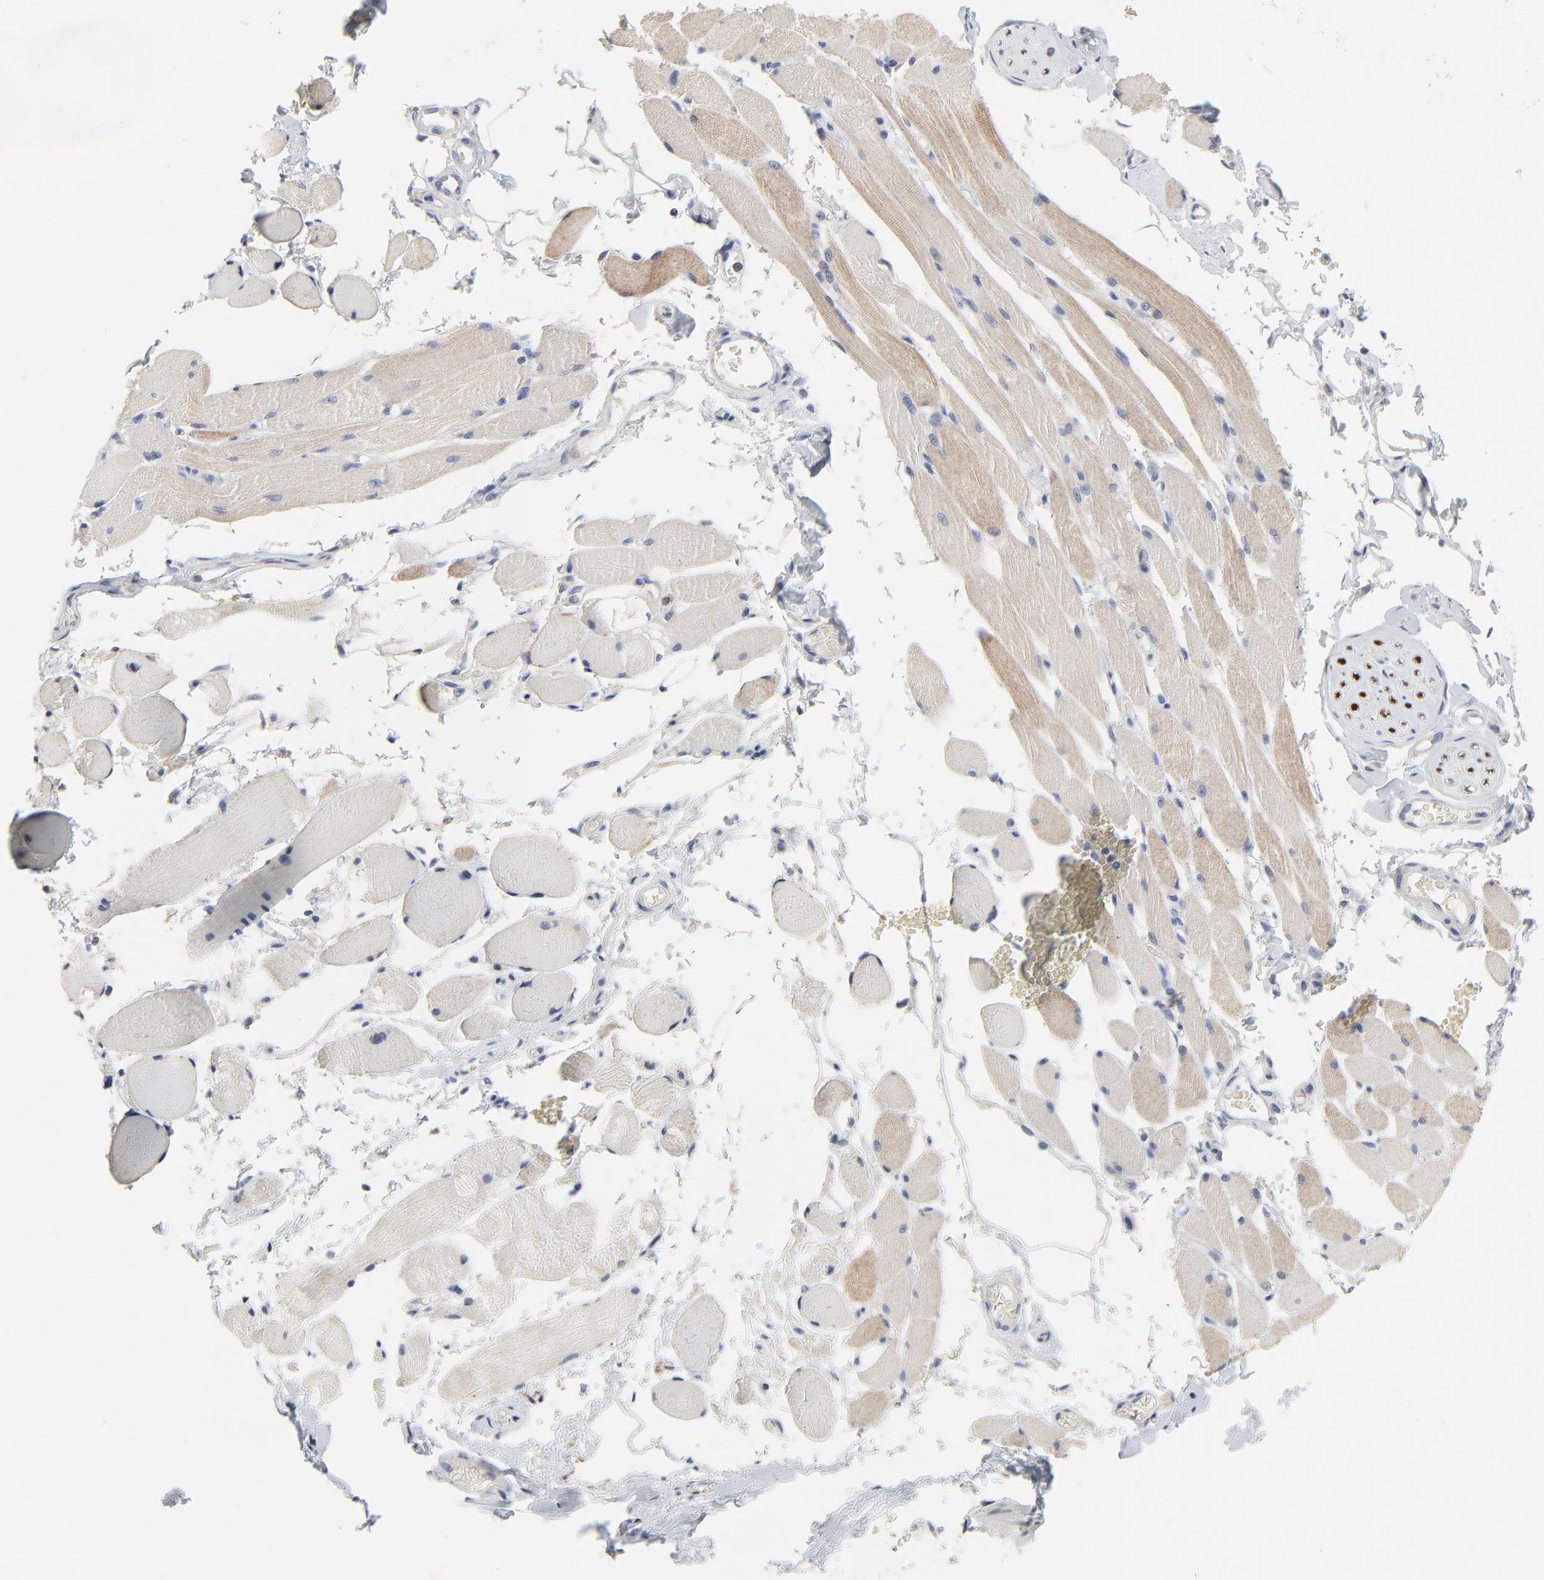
{"staining": {"intensity": "negative", "quantity": "none", "location": "none"}, "tissue": "adipose tissue", "cell_type": "Adipocytes", "image_type": "normal", "snomed": [{"axis": "morphology", "description": "Normal tissue, NOS"}, {"axis": "morphology", "description": "Squamous cell carcinoma, NOS"}, {"axis": "topography", "description": "Skeletal muscle"}, {"axis": "topography", "description": "Soft tissue"}, {"axis": "topography", "description": "Oral tissue"}], "caption": "IHC micrograph of unremarkable adipose tissue stained for a protein (brown), which reveals no expression in adipocytes.", "gene": "NLGN3", "patient": {"sex": "male", "age": 54}}